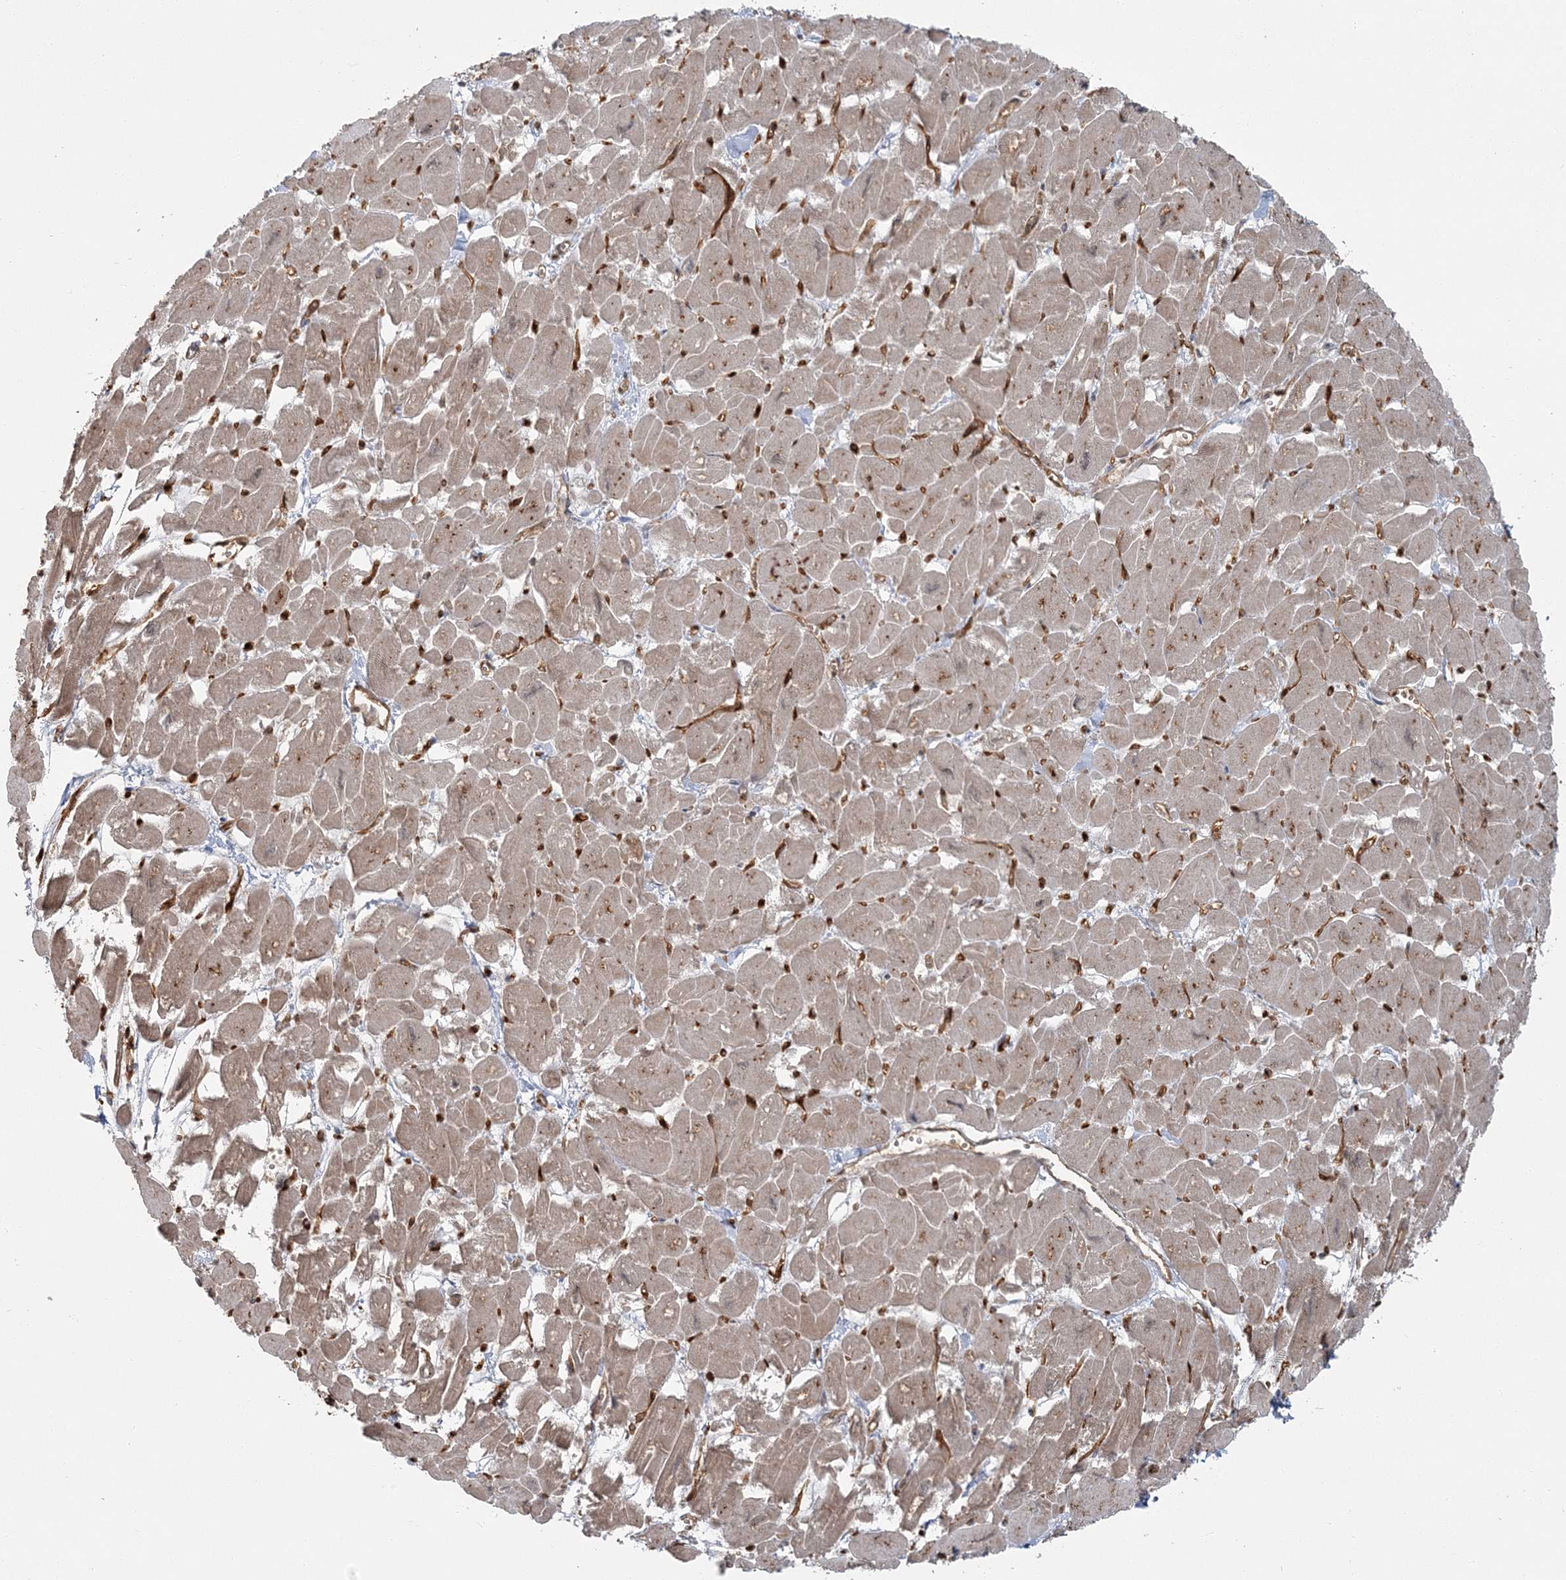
{"staining": {"intensity": "weak", "quantity": ">75%", "location": "cytoplasmic/membranous"}, "tissue": "heart muscle", "cell_type": "Cardiomyocytes", "image_type": "normal", "snomed": [{"axis": "morphology", "description": "Normal tissue, NOS"}, {"axis": "topography", "description": "Heart"}], "caption": "Normal heart muscle was stained to show a protein in brown. There is low levels of weak cytoplasmic/membranous positivity in about >75% of cardiomyocytes.", "gene": "RGCC", "patient": {"sex": "male", "age": 54}}